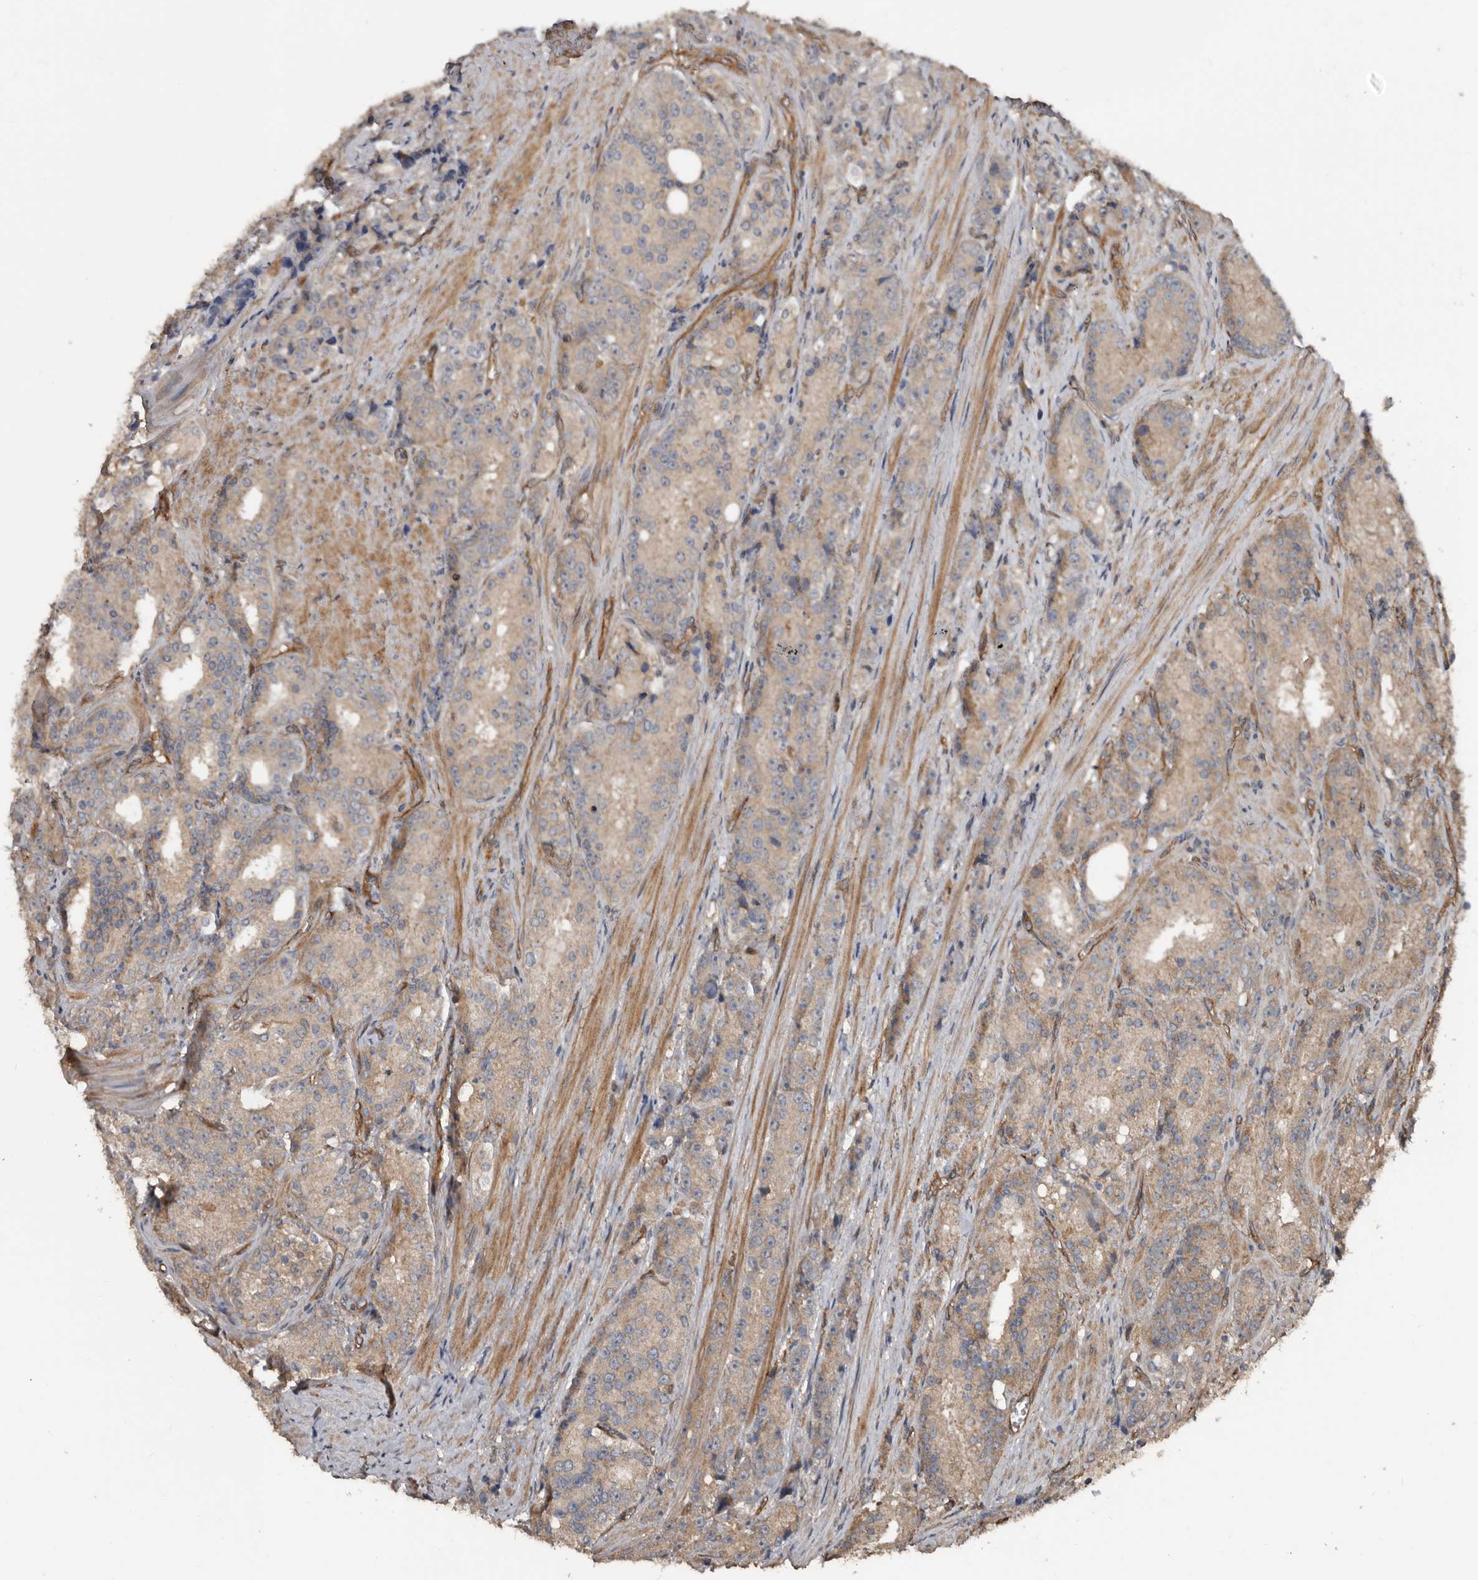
{"staining": {"intensity": "weak", "quantity": ">75%", "location": "cytoplasmic/membranous"}, "tissue": "prostate cancer", "cell_type": "Tumor cells", "image_type": "cancer", "snomed": [{"axis": "morphology", "description": "Adenocarcinoma, High grade"}, {"axis": "topography", "description": "Prostate"}], "caption": "Immunohistochemistry (IHC) of human prostate cancer (adenocarcinoma (high-grade)) shows low levels of weak cytoplasmic/membranous staining in about >75% of tumor cells.", "gene": "EXOC3L1", "patient": {"sex": "male", "age": 60}}